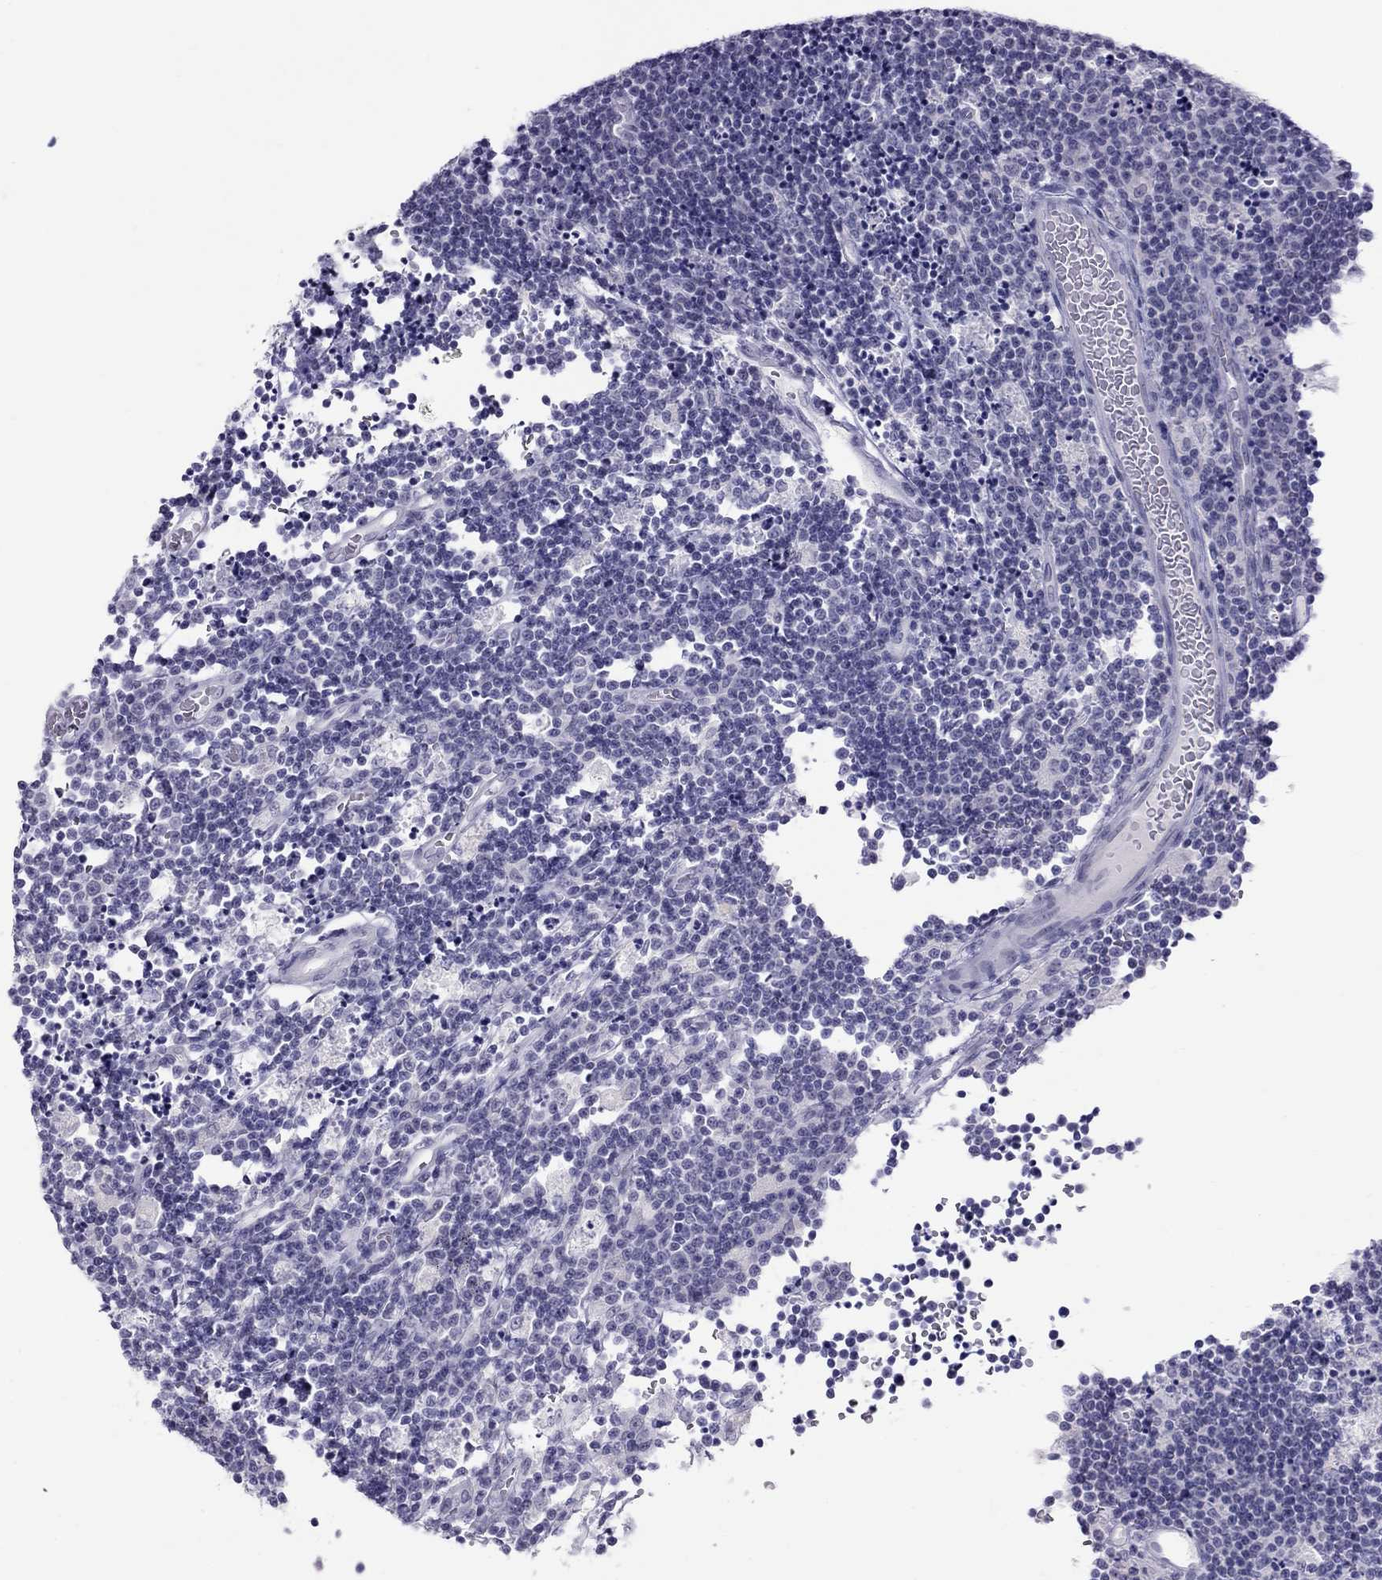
{"staining": {"intensity": "negative", "quantity": "none", "location": "none"}, "tissue": "lymphoma", "cell_type": "Tumor cells", "image_type": "cancer", "snomed": [{"axis": "morphology", "description": "Malignant lymphoma, non-Hodgkin's type, Low grade"}, {"axis": "topography", "description": "Brain"}], "caption": "Immunohistochemistry photomicrograph of lymphoma stained for a protein (brown), which demonstrates no expression in tumor cells.", "gene": "CHRNB3", "patient": {"sex": "female", "age": 66}}